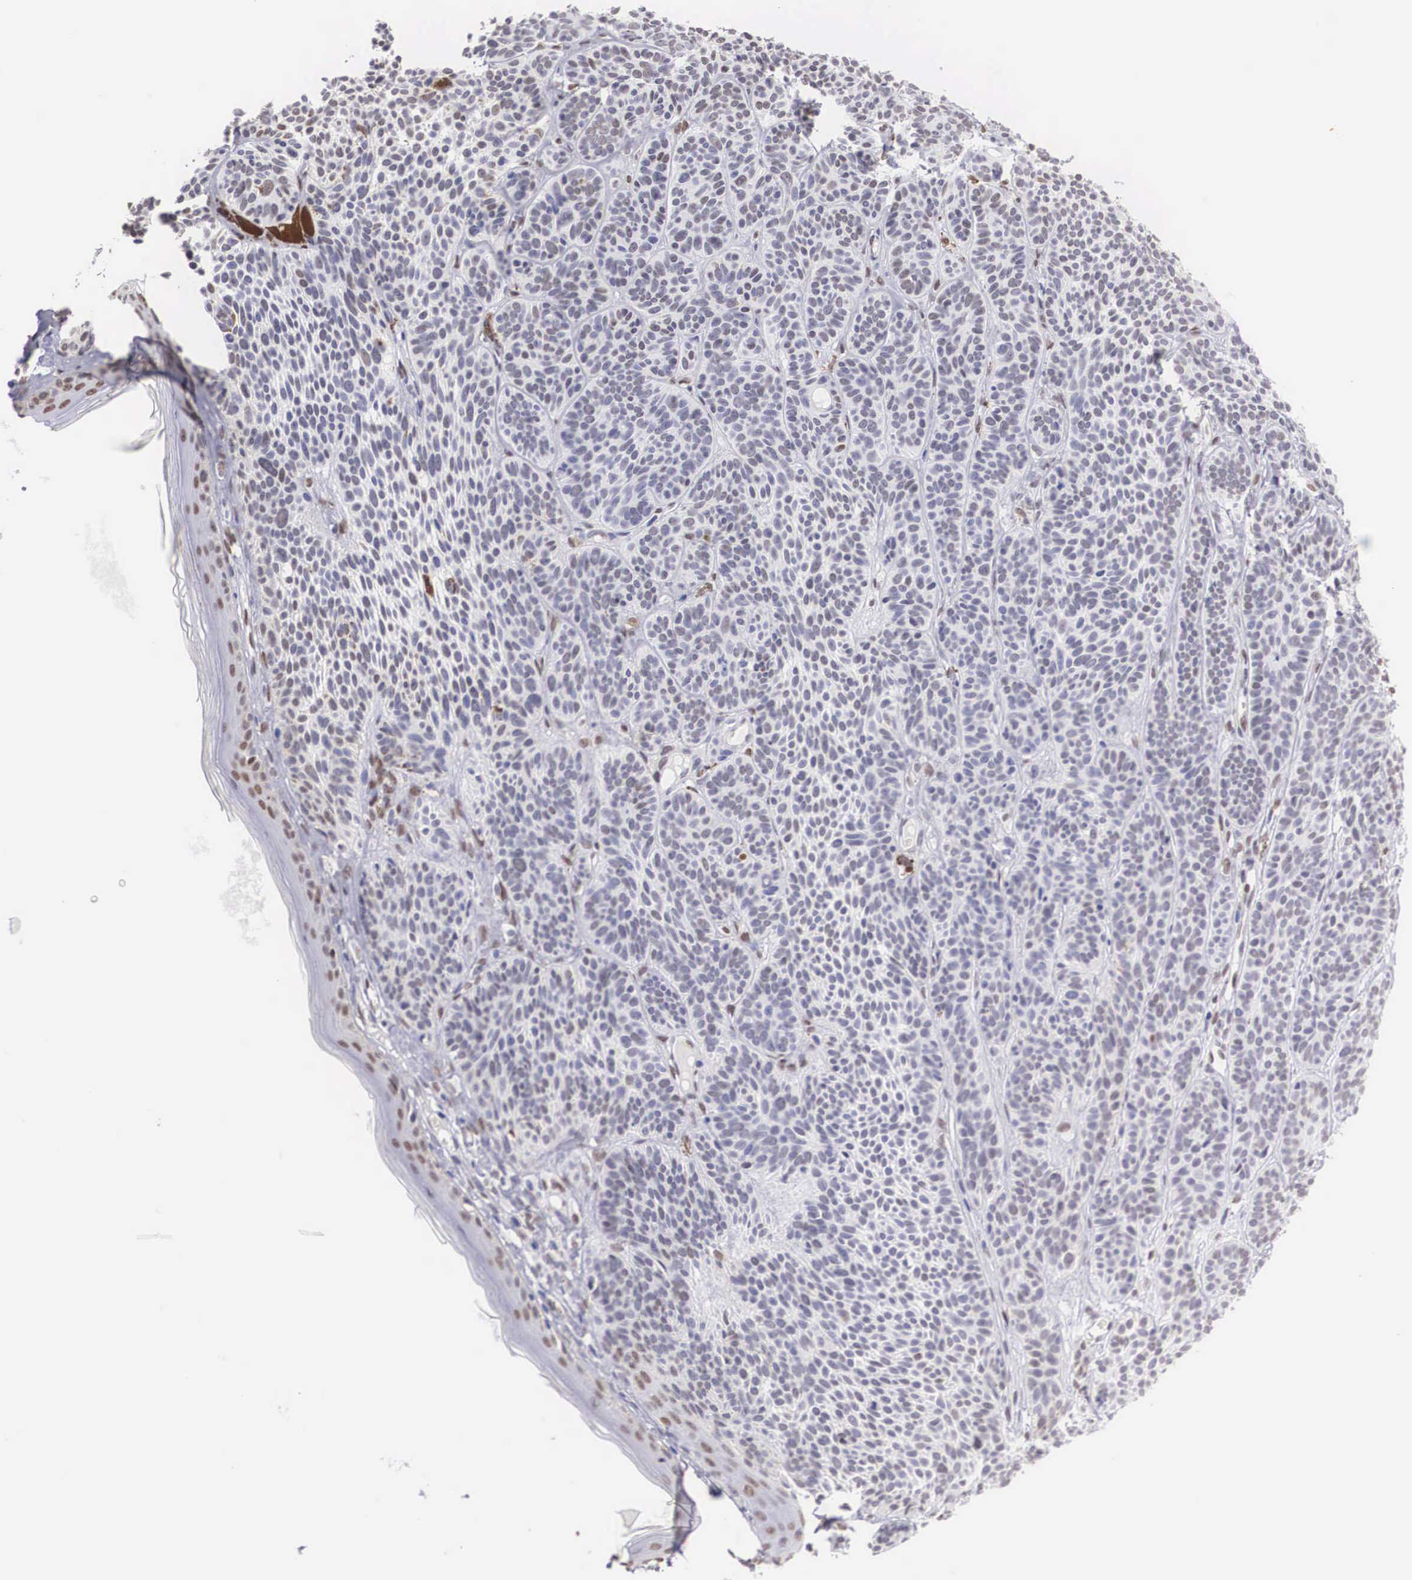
{"staining": {"intensity": "negative", "quantity": "none", "location": "none"}, "tissue": "skin cancer", "cell_type": "Tumor cells", "image_type": "cancer", "snomed": [{"axis": "morphology", "description": "Basal cell carcinoma"}, {"axis": "topography", "description": "Skin"}], "caption": "An image of basal cell carcinoma (skin) stained for a protein reveals no brown staining in tumor cells.", "gene": "HMGN5", "patient": {"sex": "female", "age": 62}}